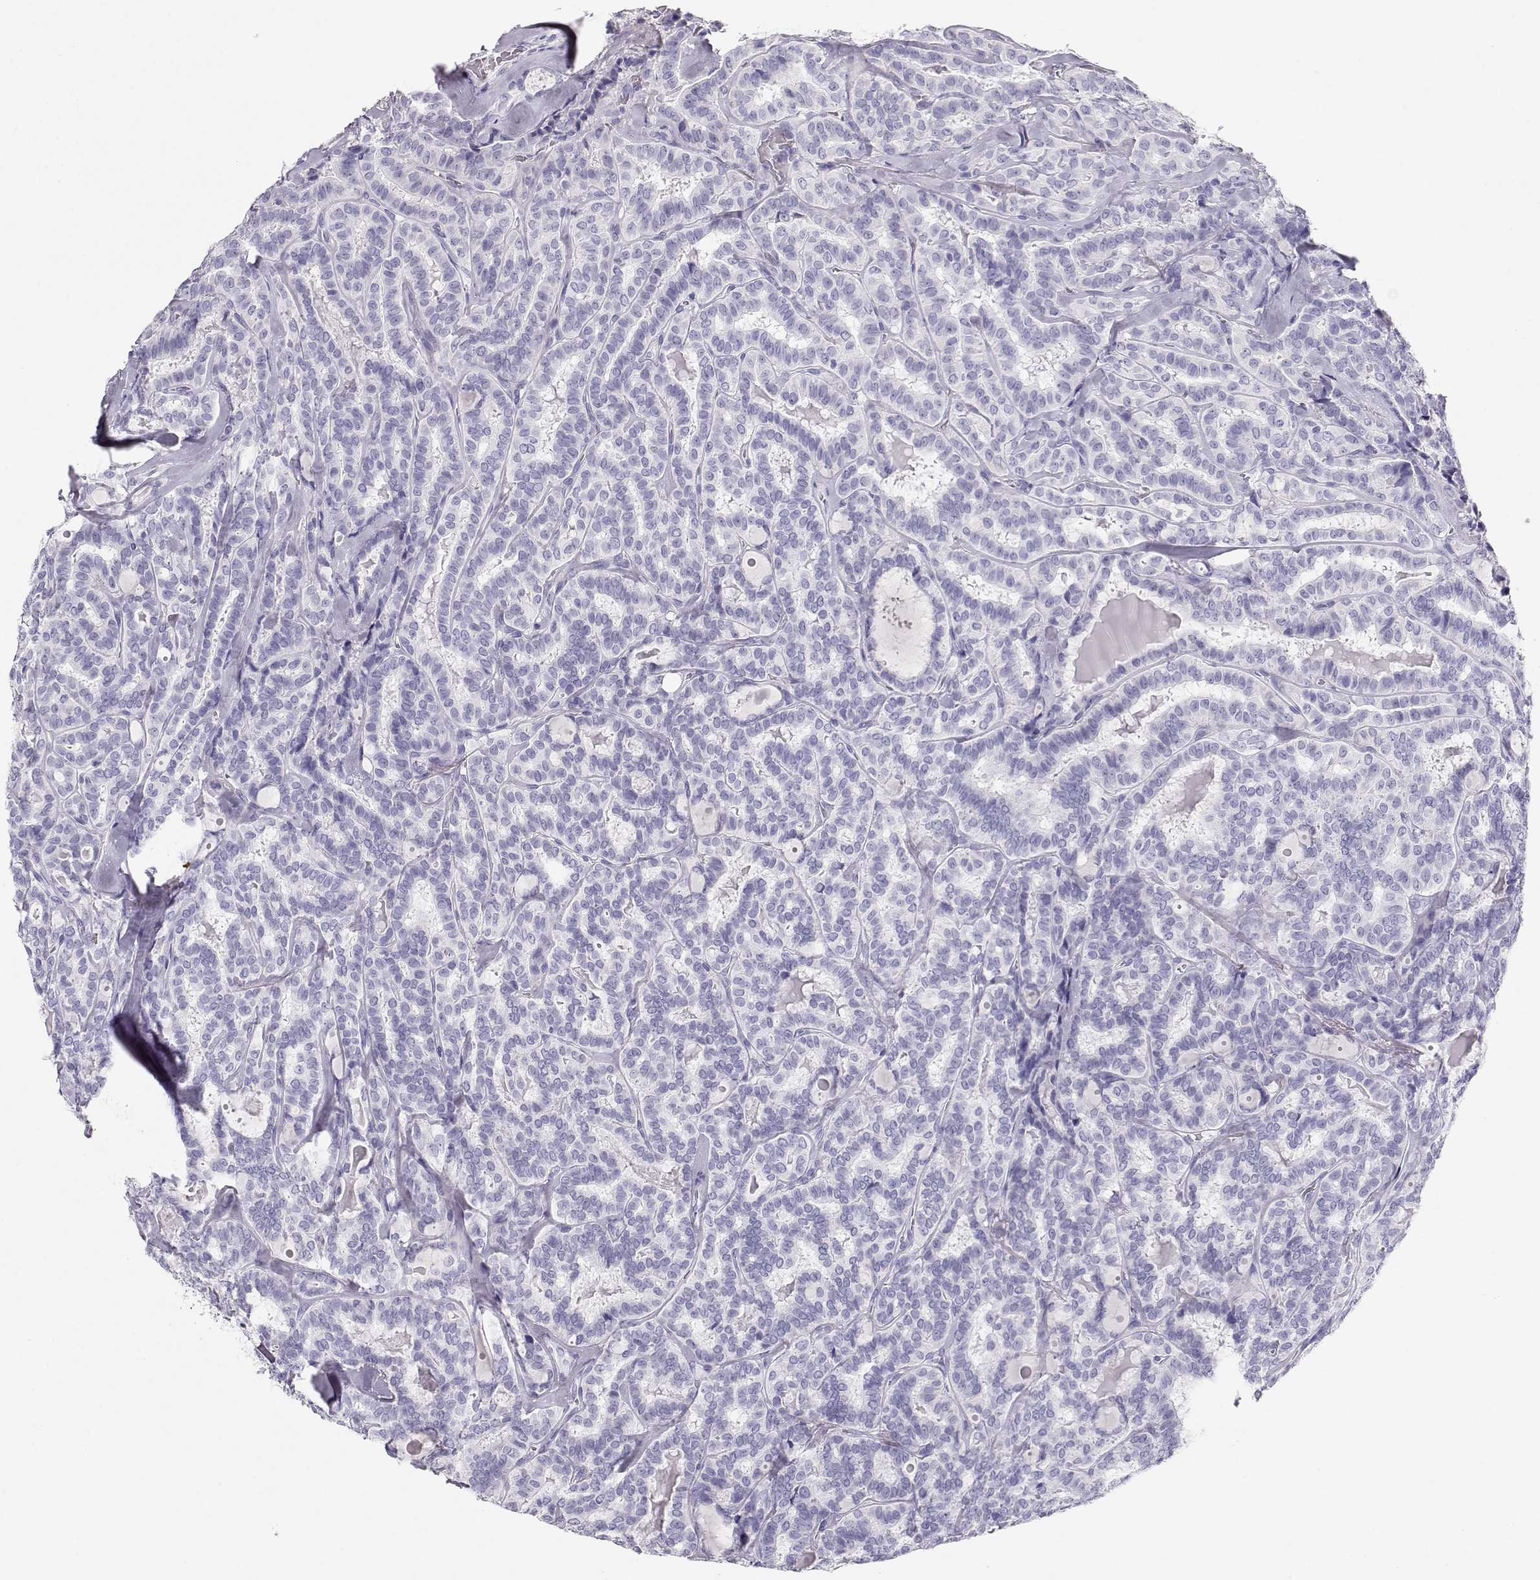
{"staining": {"intensity": "negative", "quantity": "none", "location": "none"}, "tissue": "thyroid cancer", "cell_type": "Tumor cells", "image_type": "cancer", "snomed": [{"axis": "morphology", "description": "Papillary adenocarcinoma, NOS"}, {"axis": "topography", "description": "Thyroid gland"}], "caption": "An IHC histopathology image of papillary adenocarcinoma (thyroid) is shown. There is no staining in tumor cells of papillary adenocarcinoma (thyroid).", "gene": "MAGEC1", "patient": {"sex": "female", "age": 39}}